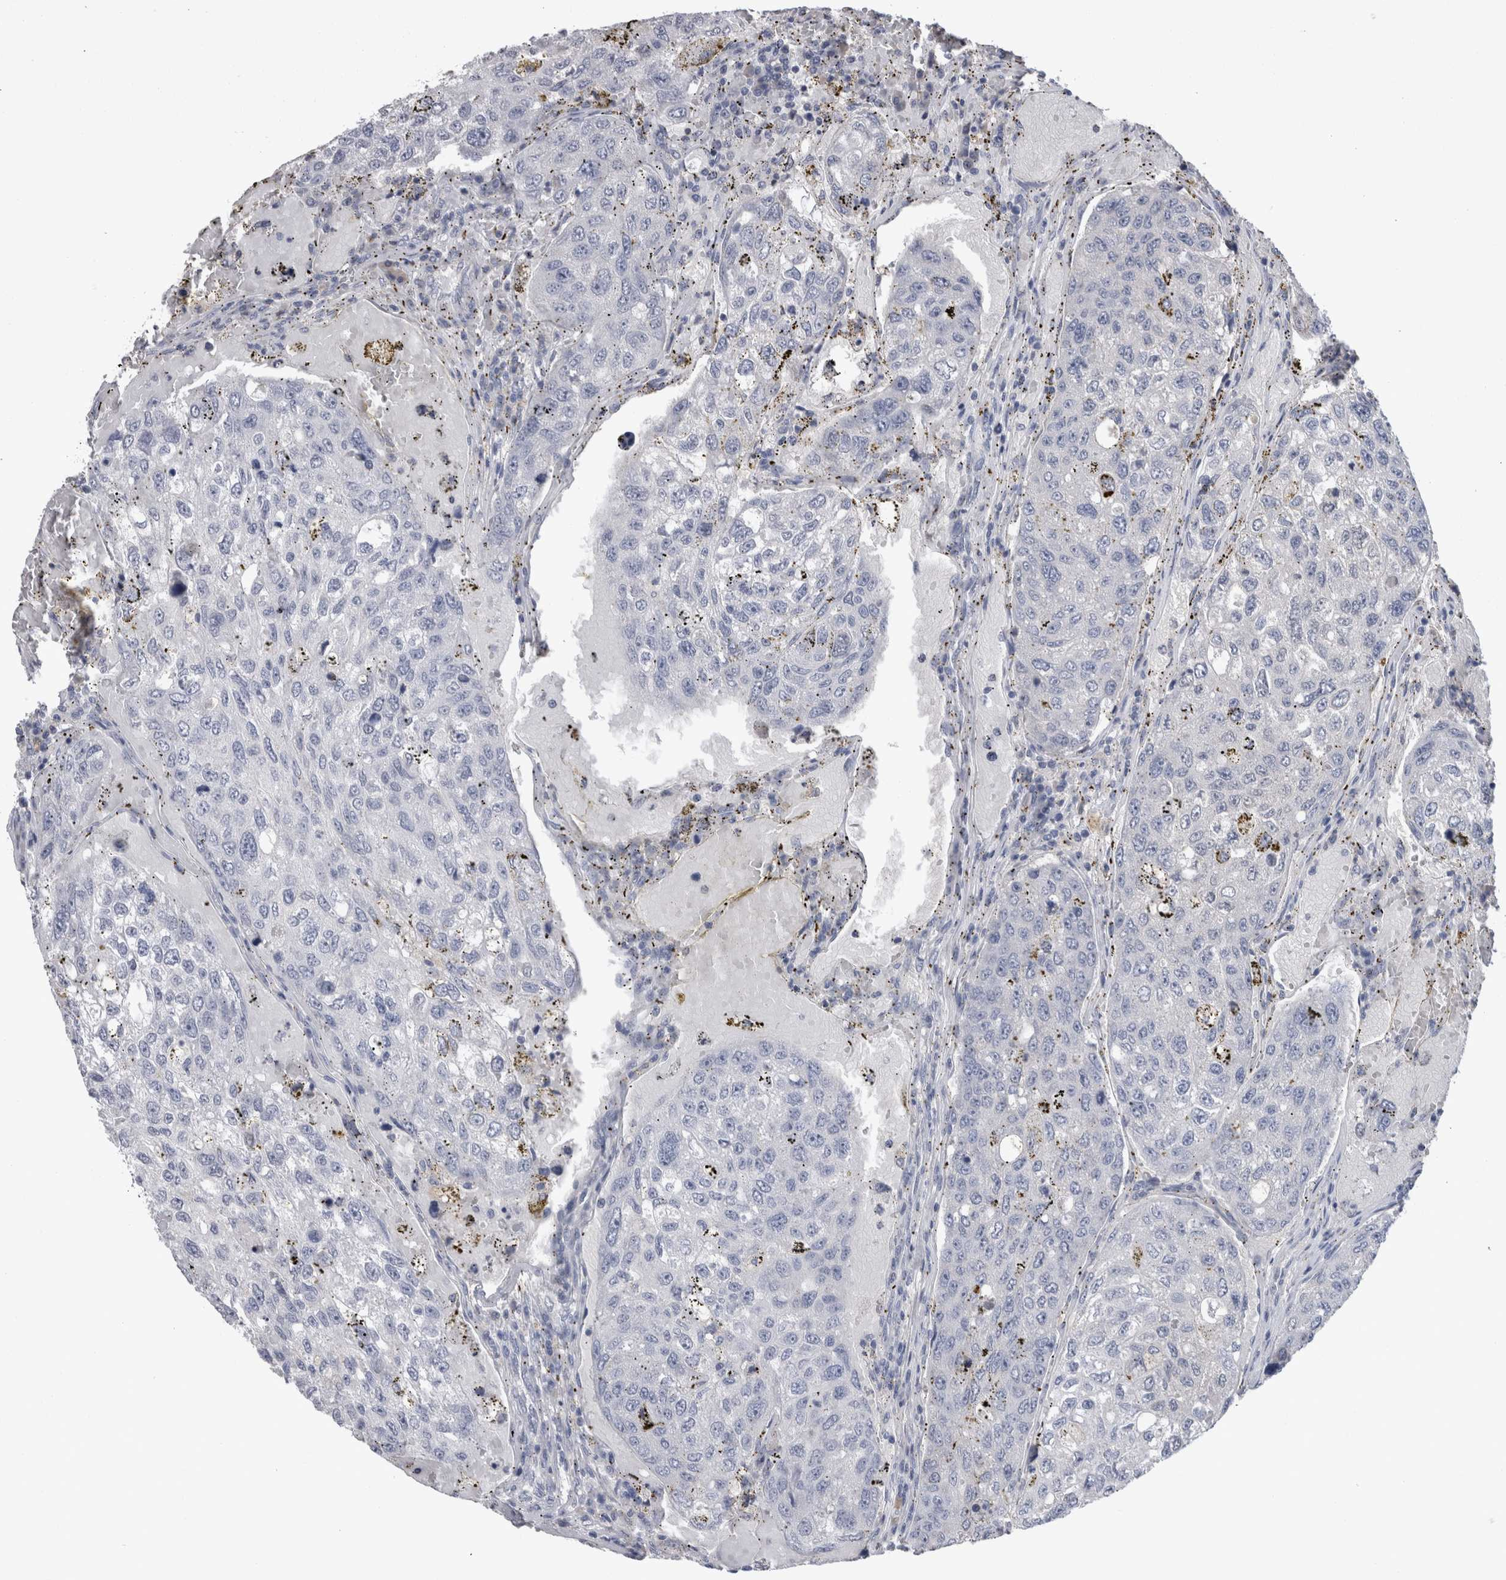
{"staining": {"intensity": "negative", "quantity": "none", "location": "none"}, "tissue": "urothelial cancer", "cell_type": "Tumor cells", "image_type": "cancer", "snomed": [{"axis": "morphology", "description": "Urothelial carcinoma, High grade"}, {"axis": "topography", "description": "Lymph node"}, {"axis": "topography", "description": "Urinary bladder"}], "caption": "Immunohistochemical staining of high-grade urothelial carcinoma demonstrates no significant staining in tumor cells.", "gene": "REG1A", "patient": {"sex": "male", "age": 51}}